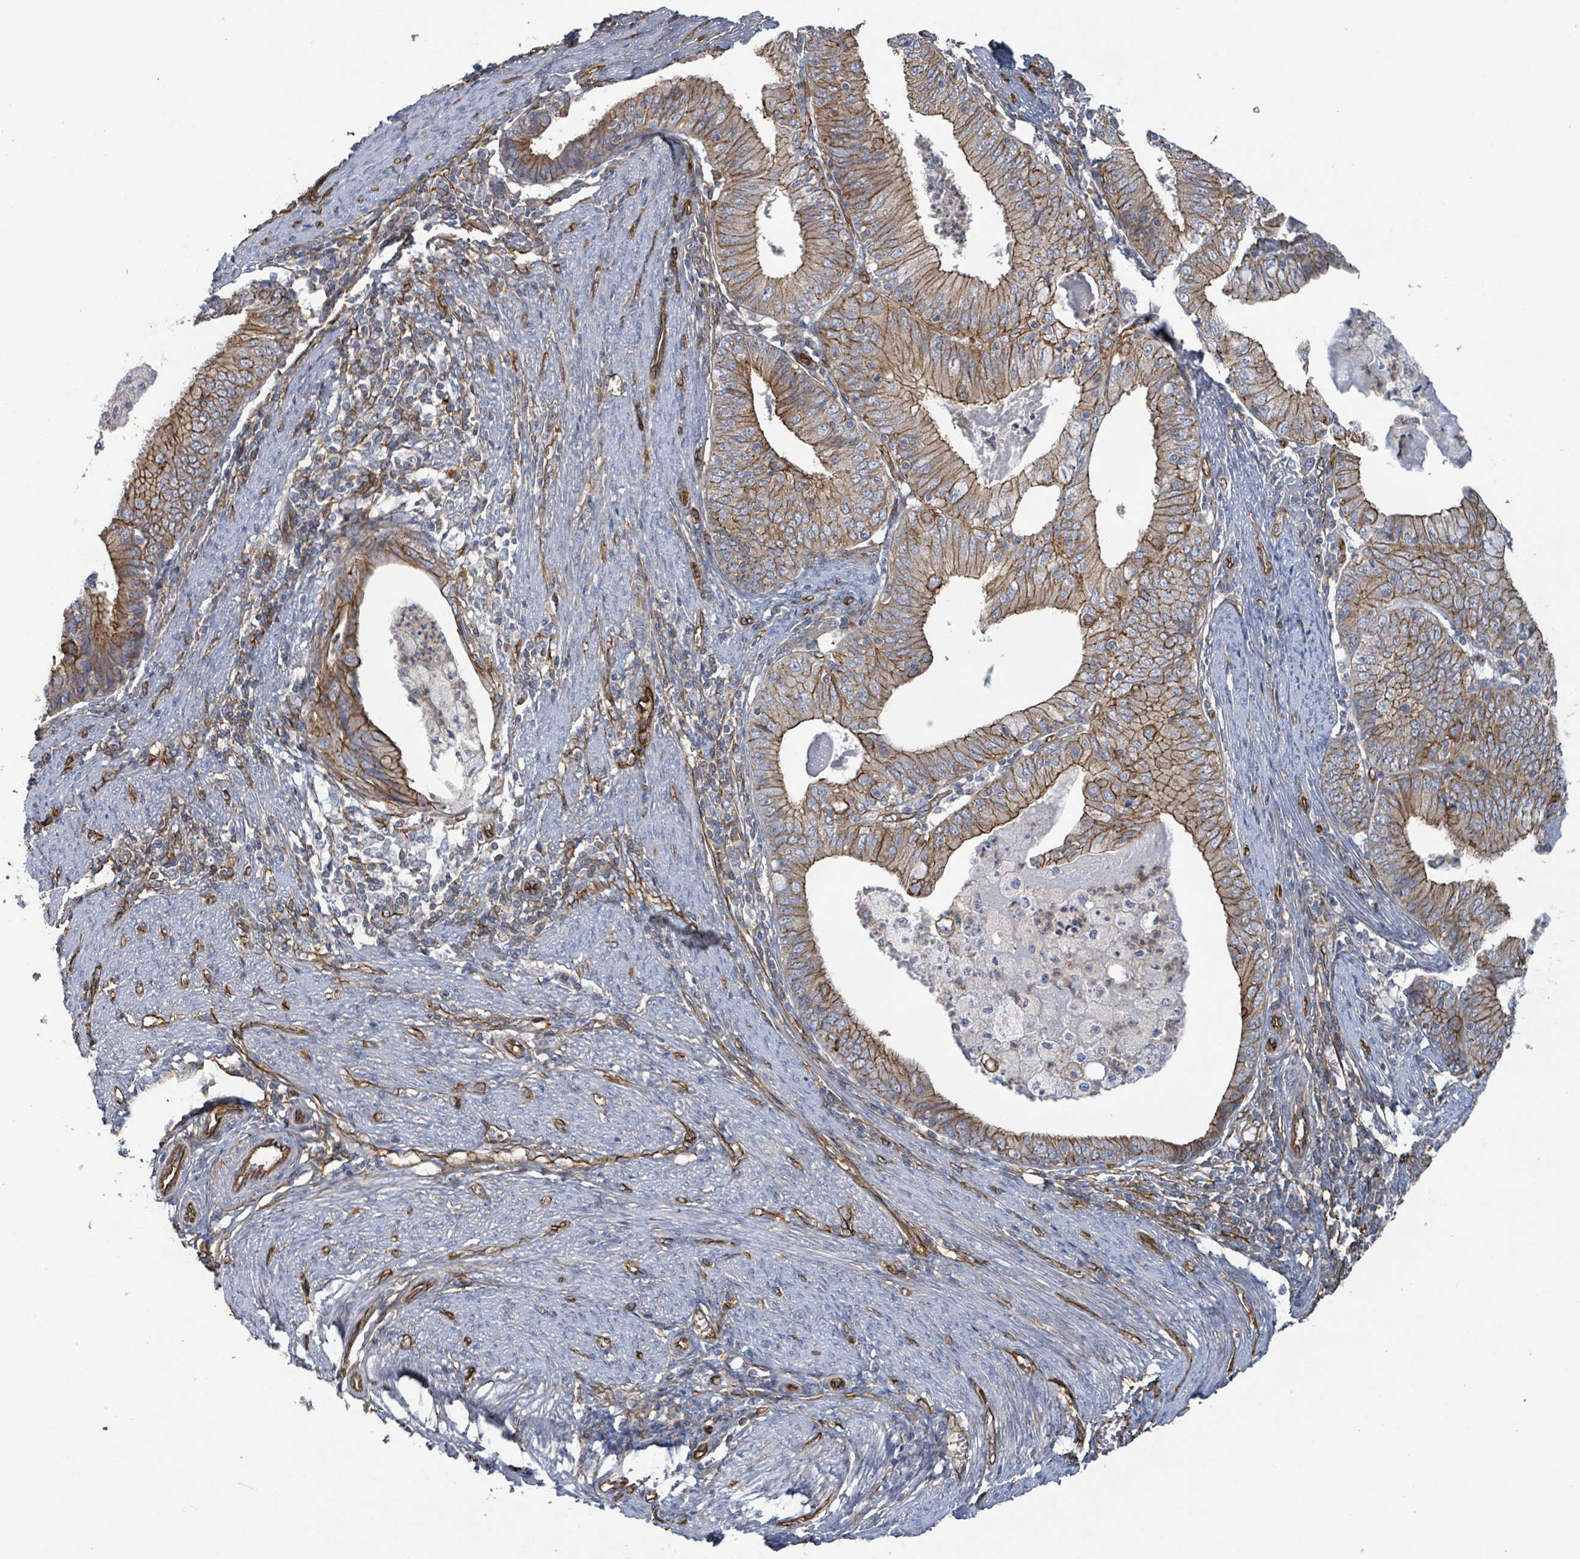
{"staining": {"intensity": "moderate", "quantity": ">75%", "location": "cytoplasmic/membranous"}, "tissue": "endometrial cancer", "cell_type": "Tumor cells", "image_type": "cancer", "snomed": [{"axis": "morphology", "description": "Adenocarcinoma, NOS"}, {"axis": "topography", "description": "Endometrium"}], "caption": "There is medium levels of moderate cytoplasmic/membranous staining in tumor cells of endometrial cancer, as demonstrated by immunohistochemical staining (brown color).", "gene": "LDOC1", "patient": {"sex": "female", "age": 57}}